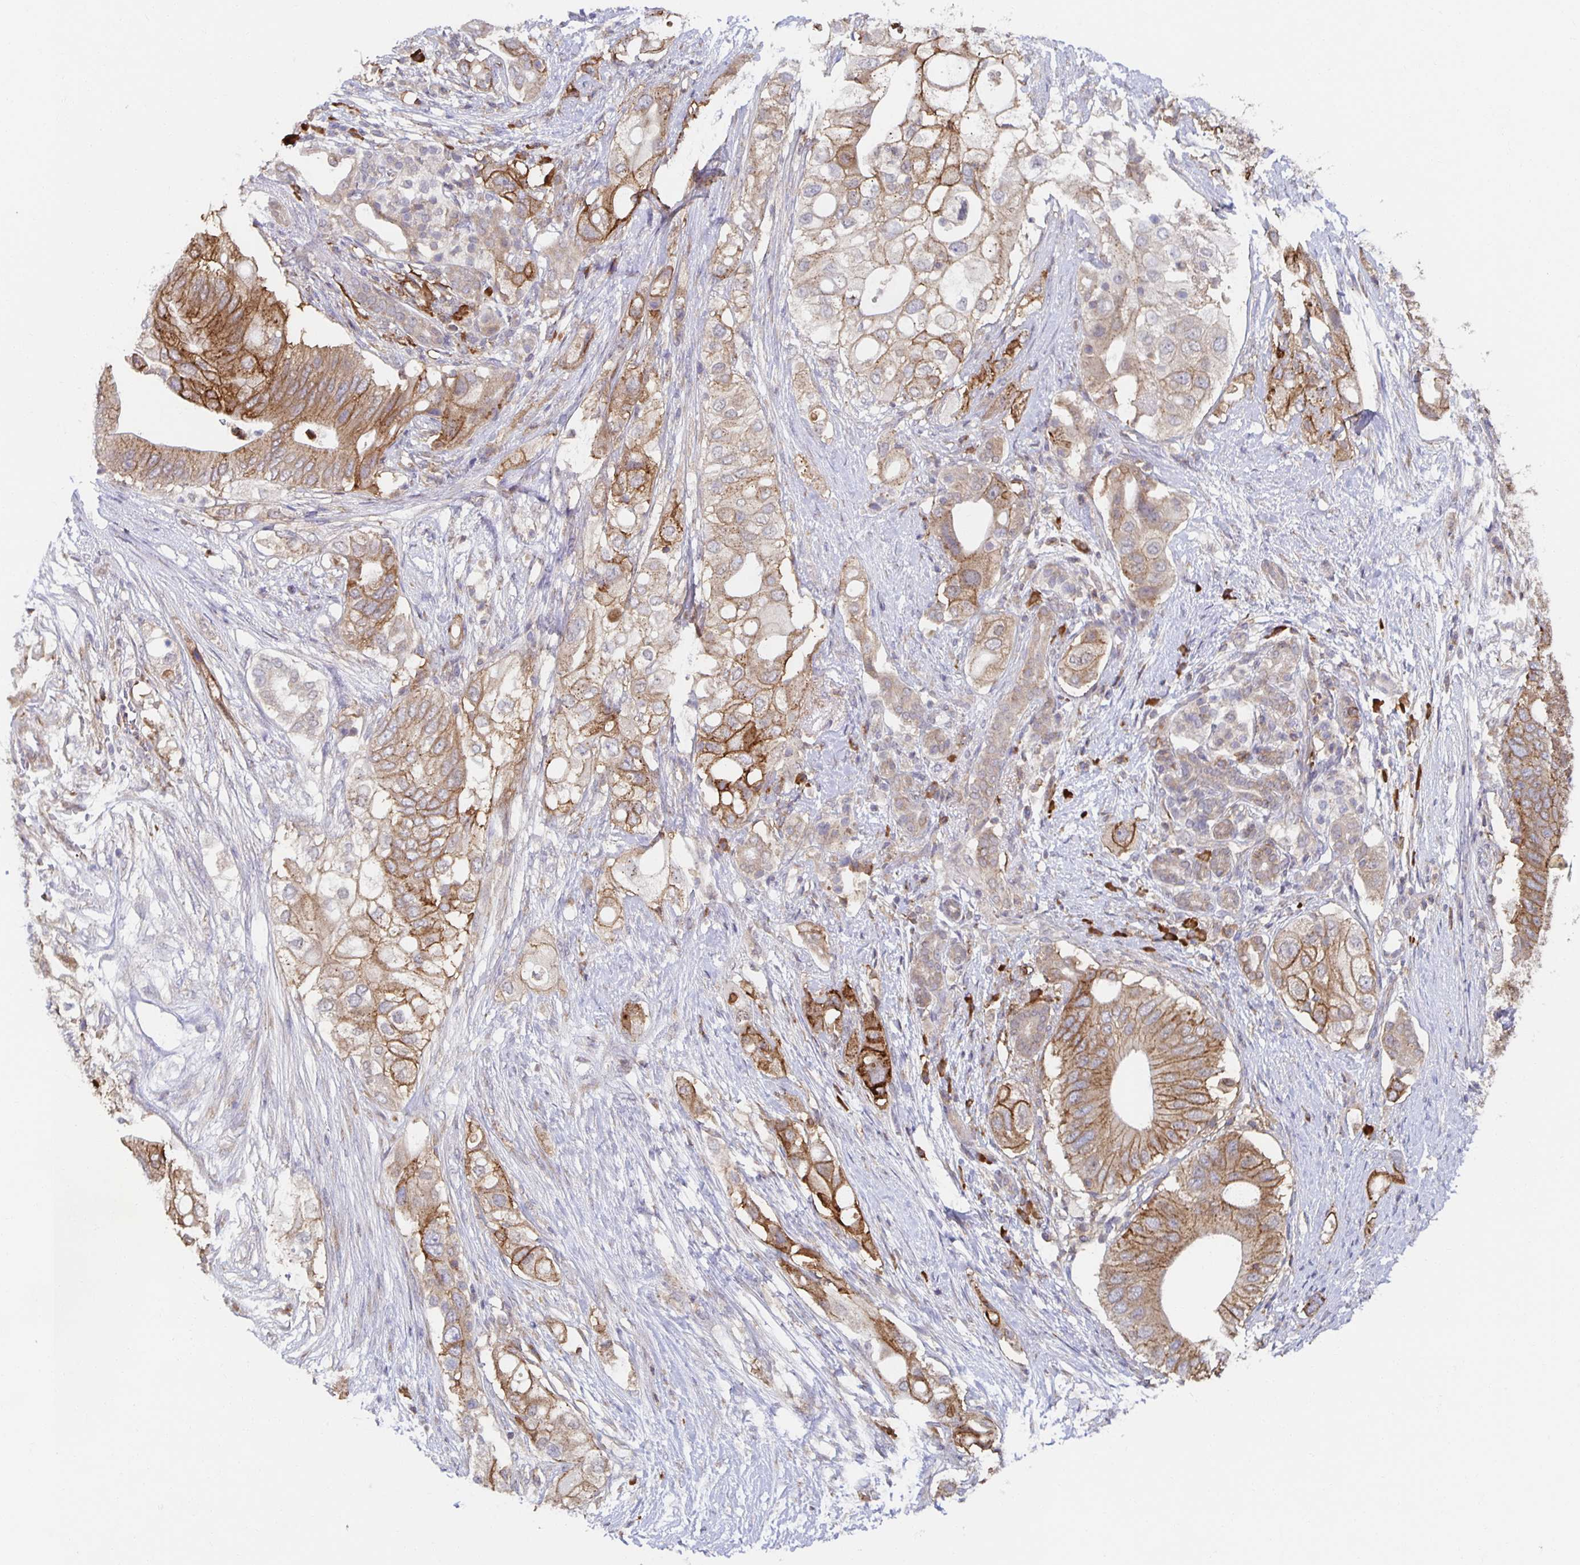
{"staining": {"intensity": "moderate", "quantity": ">75%", "location": "cytoplasmic/membranous"}, "tissue": "pancreatic cancer", "cell_type": "Tumor cells", "image_type": "cancer", "snomed": [{"axis": "morphology", "description": "Adenocarcinoma, NOS"}, {"axis": "topography", "description": "Pancreas"}], "caption": "Pancreatic cancer stained with a protein marker displays moderate staining in tumor cells.", "gene": "BAD", "patient": {"sex": "female", "age": 72}}